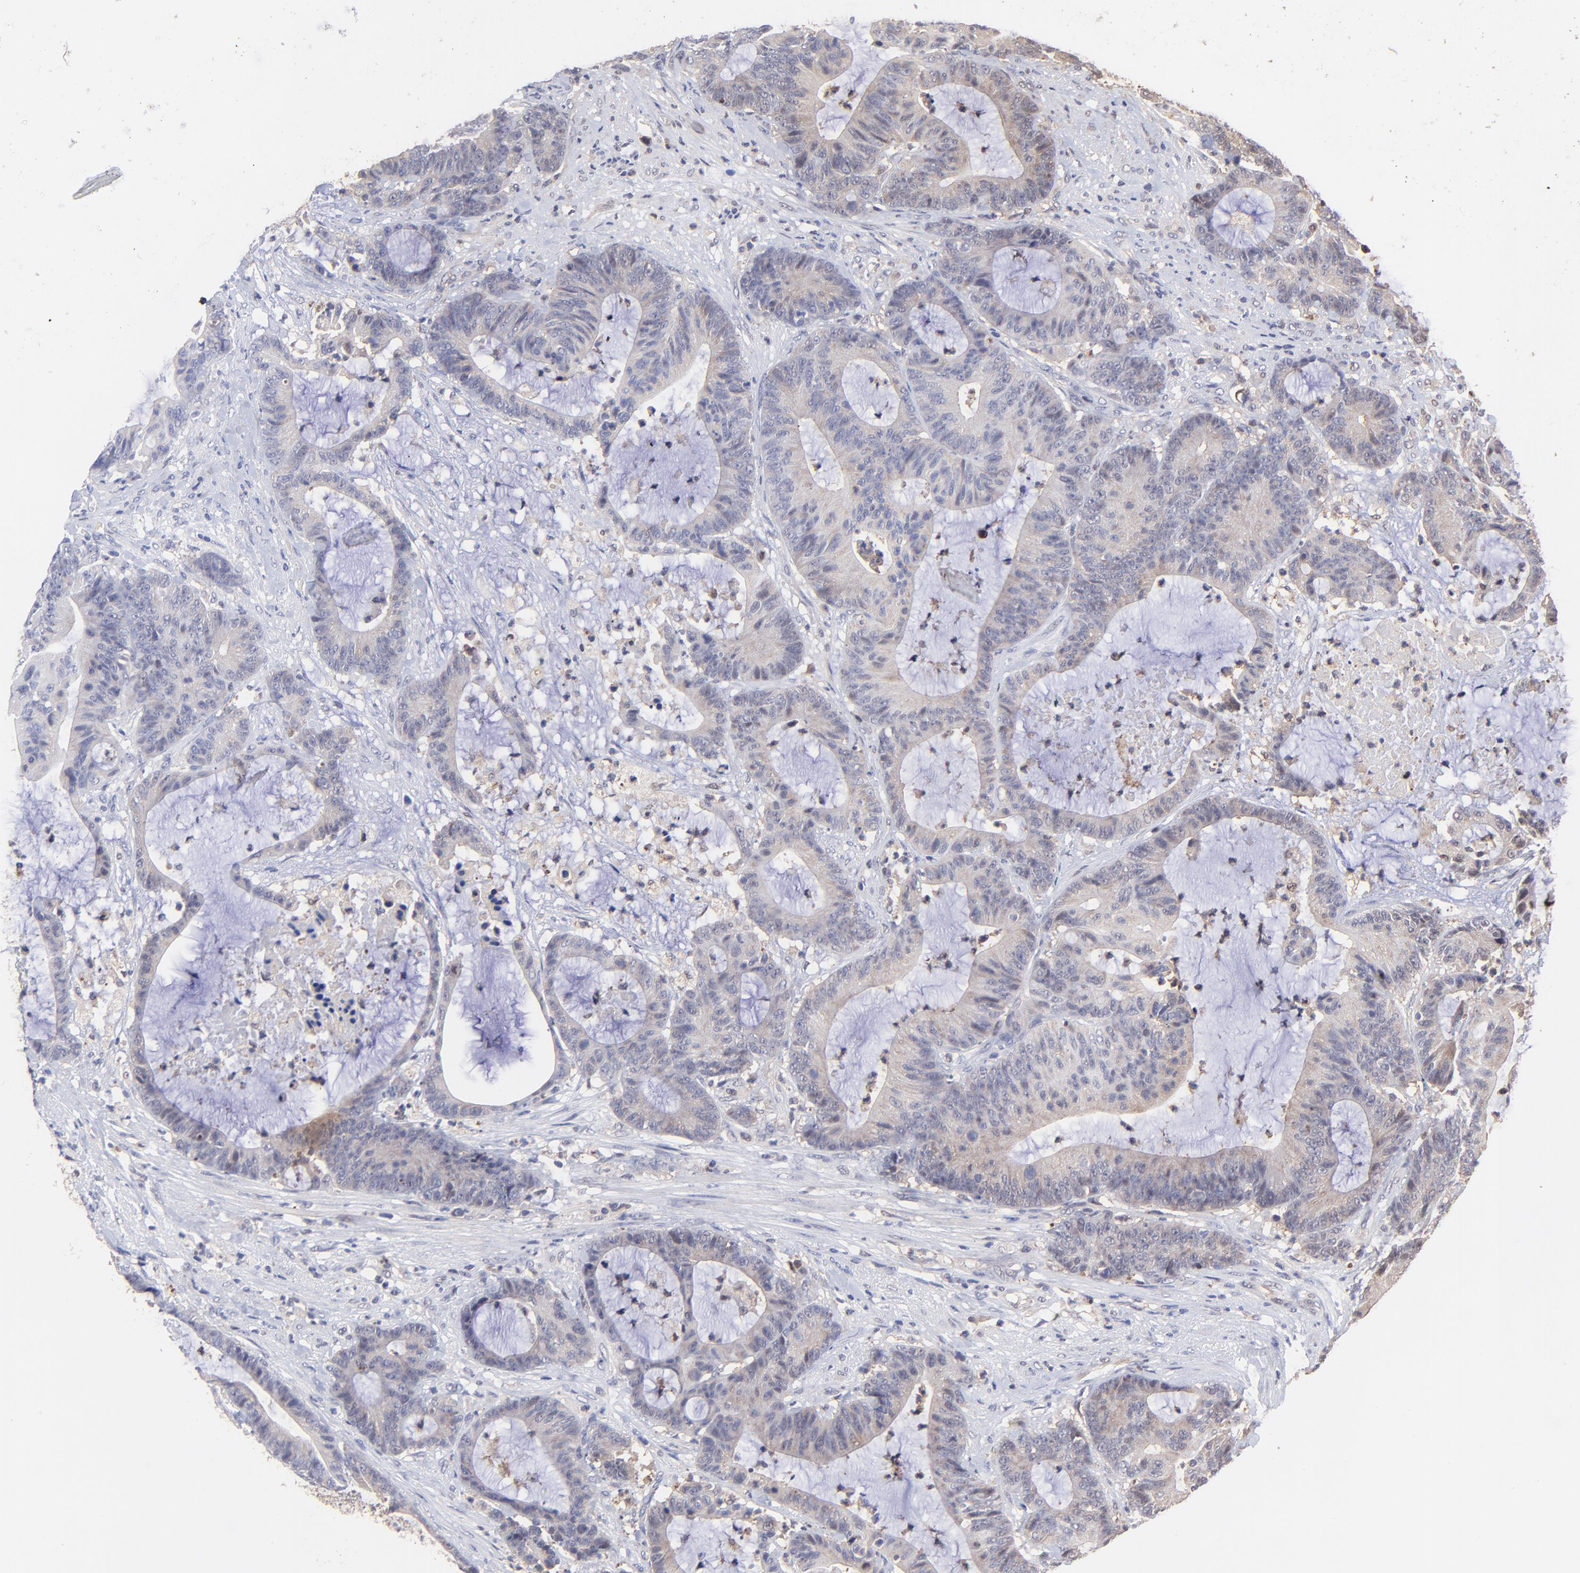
{"staining": {"intensity": "weak", "quantity": ">75%", "location": "cytoplasmic/membranous"}, "tissue": "colorectal cancer", "cell_type": "Tumor cells", "image_type": "cancer", "snomed": [{"axis": "morphology", "description": "Adenocarcinoma, NOS"}, {"axis": "topography", "description": "Colon"}], "caption": "Tumor cells demonstrate low levels of weak cytoplasmic/membranous staining in approximately >75% of cells in colorectal cancer (adenocarcinoma). The staining was performed using DAB (3,3'-diaminobenzidine), with brown indicating positive protein expression. Nuclei are stained blue with hematoxylin.", "gene": "PSMA6", "patient": {"sex": "female", "age": 84}}